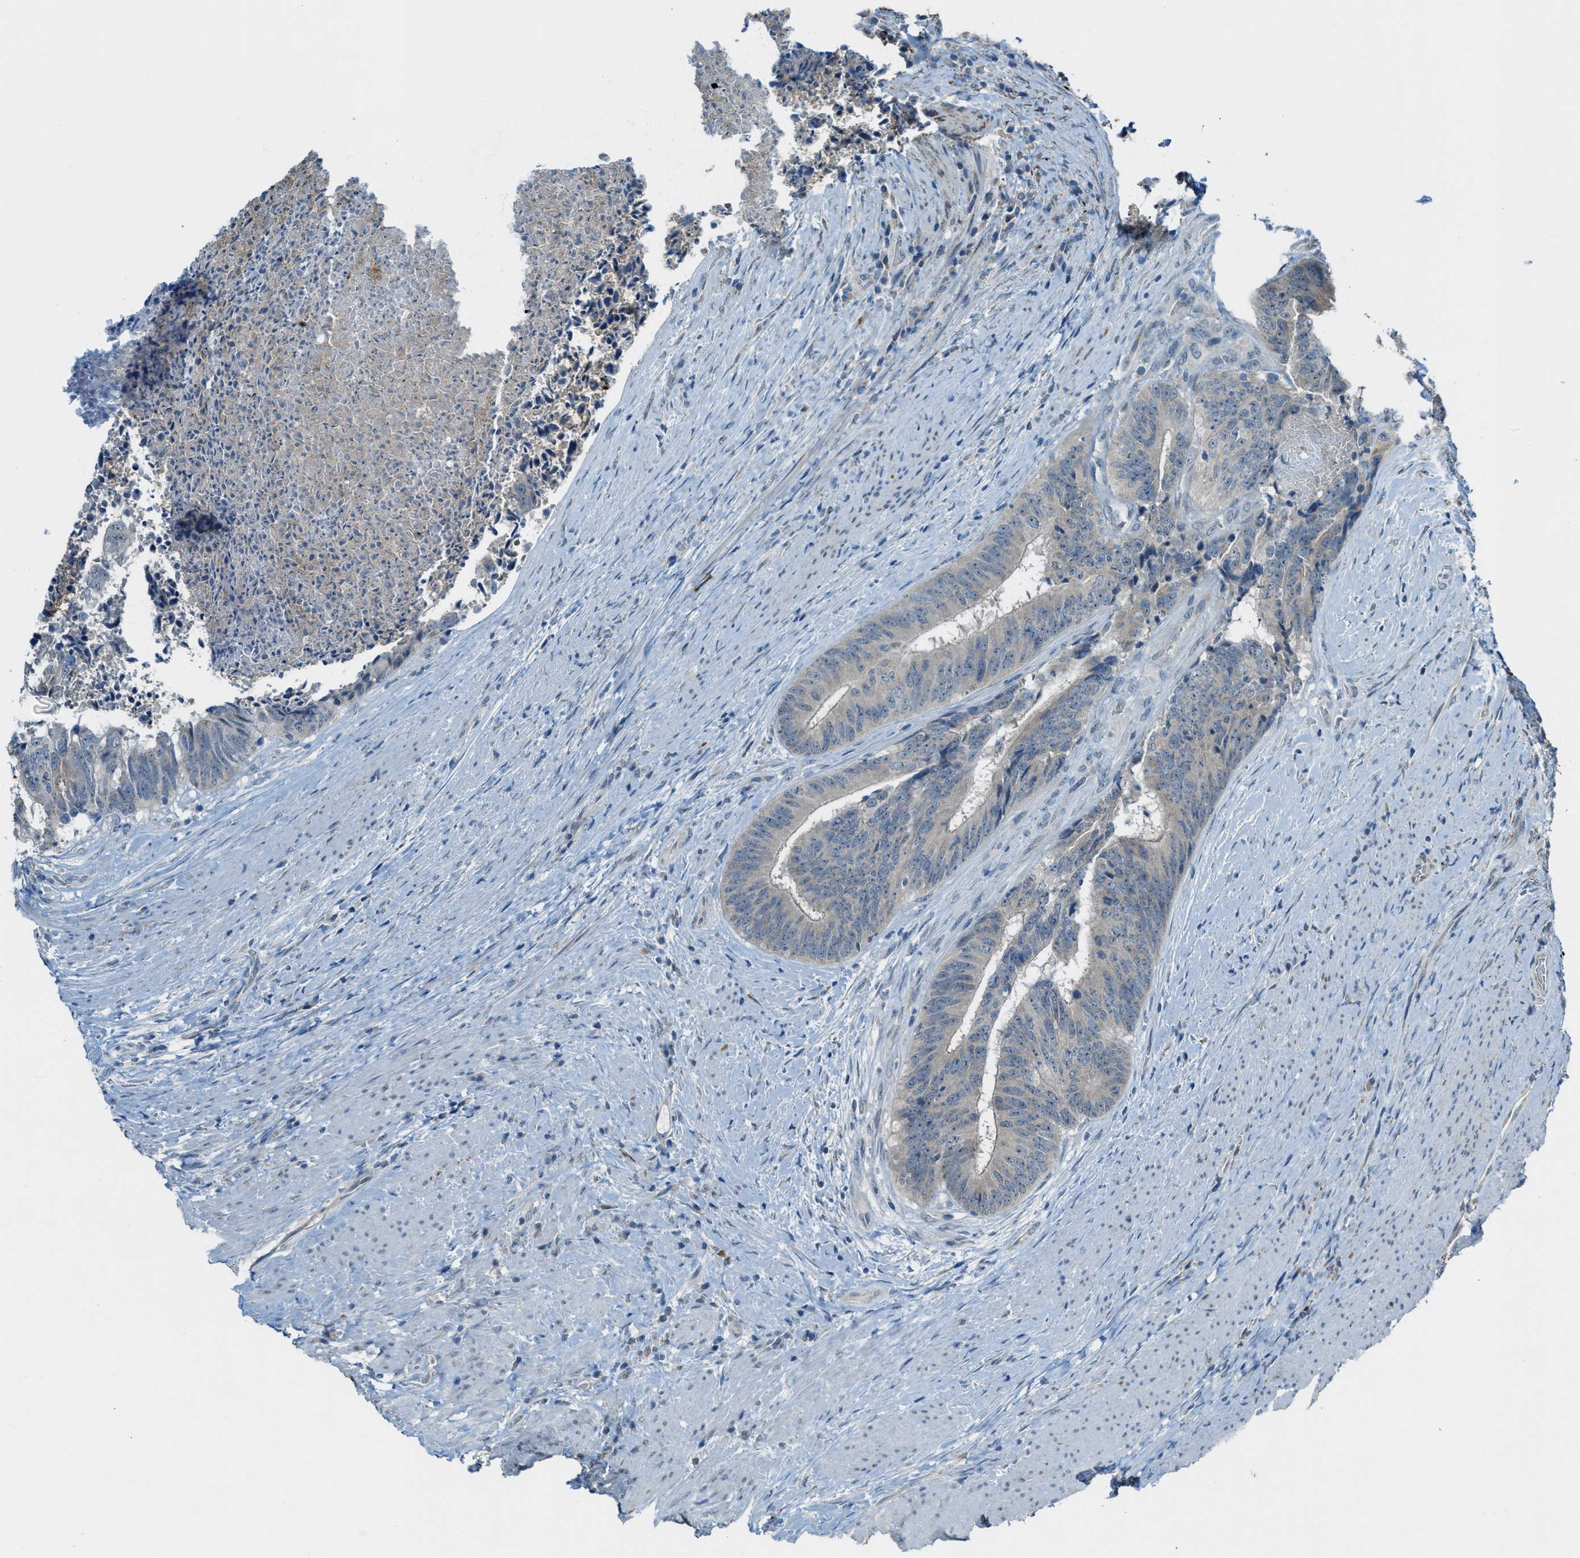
{"staining": {"intensity": "negative", "quantity": "none", "location": "none"}, "tissue": "colorectal cancer", "cell_type": "Tumor cells", "image_type": "cancer", "snomed": [{"axis": "morphology", "description": "Adenocarcinoma, NOS"}, {"axis": "topography", "description": "Rectum"}], "caption": "This is an immunohistochemistry (IHC) photomicrograph of human colorectal adenocarcinoma. There is no staining in tumor cells.", "gene": "CDON", "patient": {"sex": "male", "age": 72}}